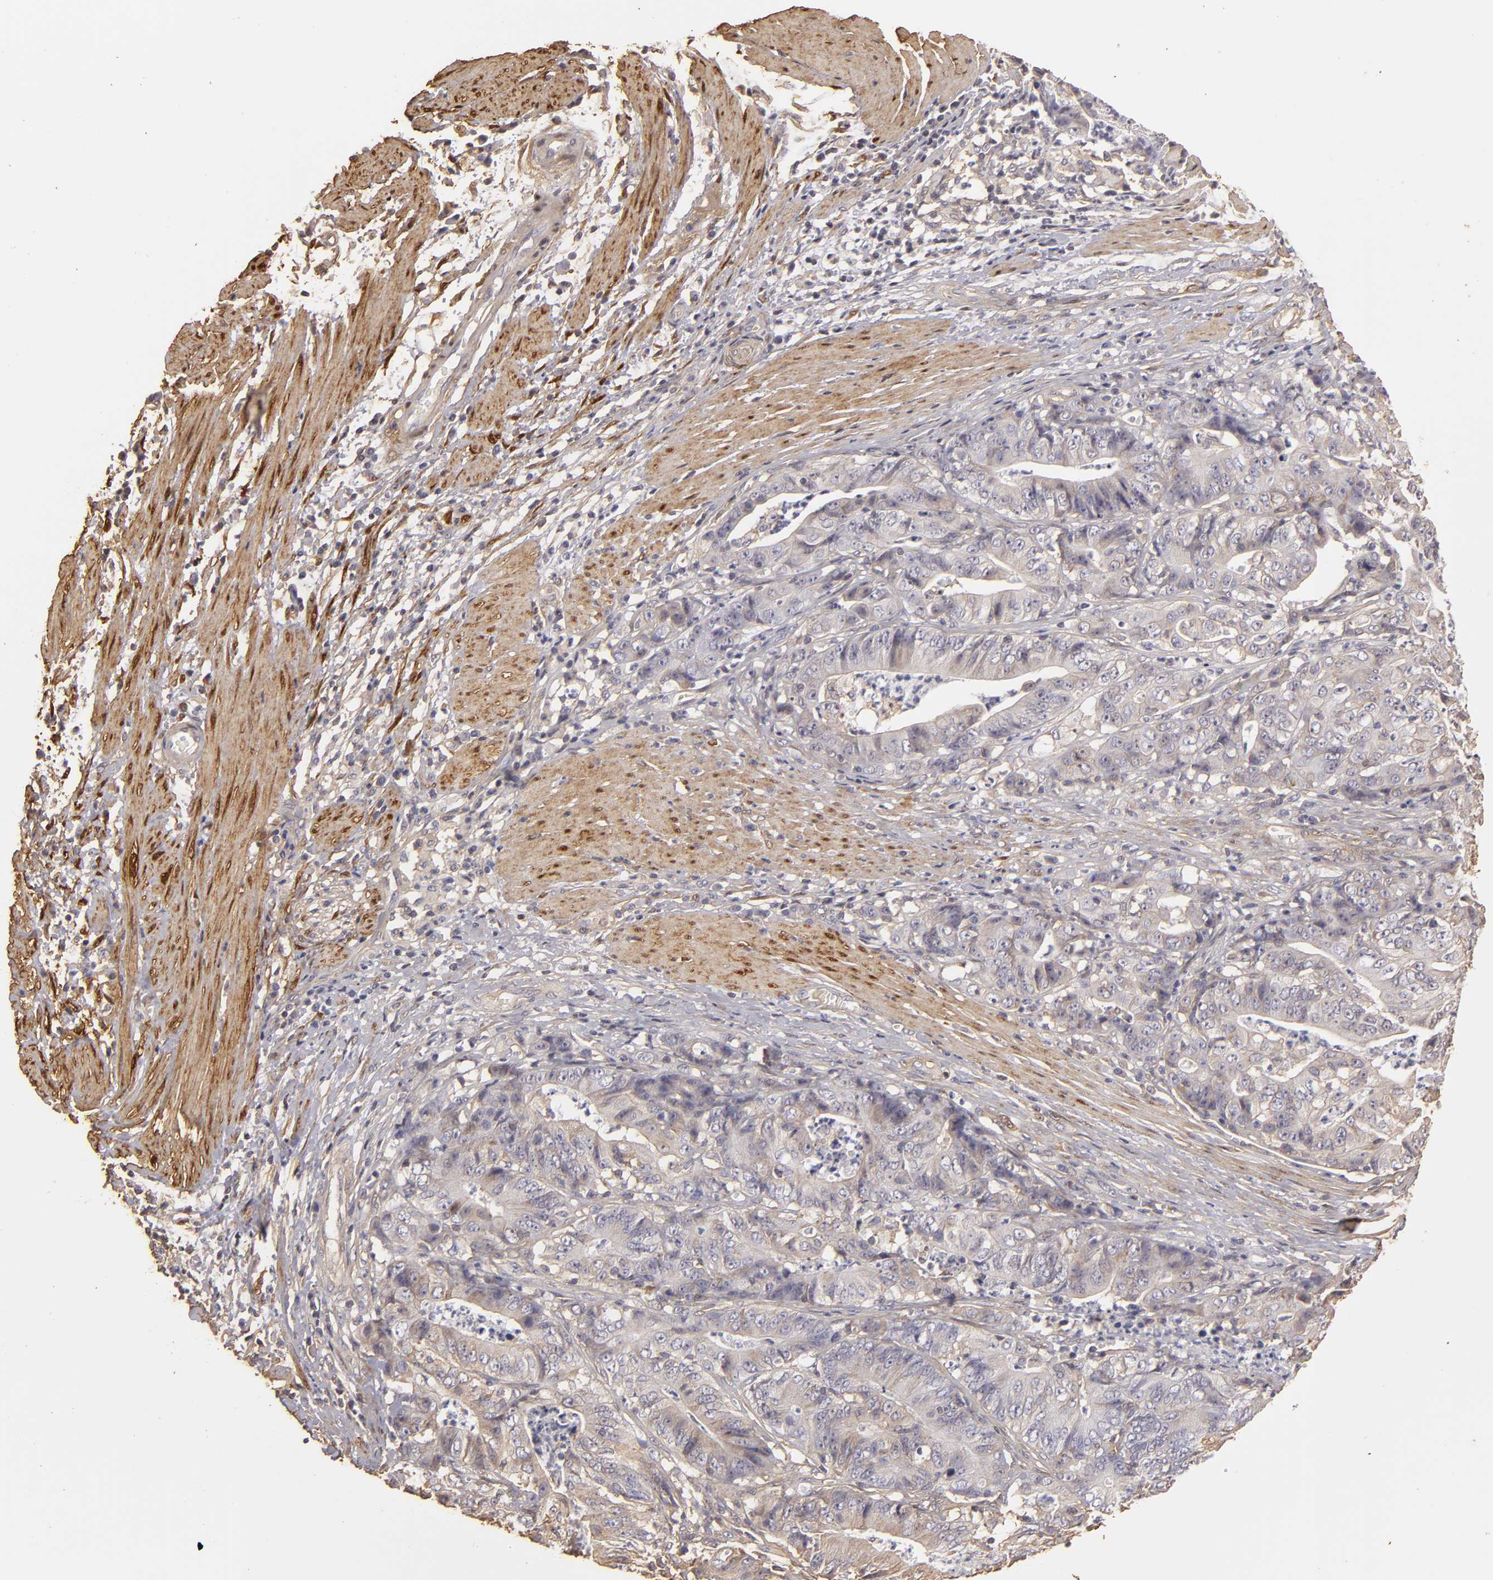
{"staining": {"intensity": "negative", "quantity": "none", "location": "none"}, "tissue": "stomach cancer", "cell_type": "Tumor cells", "image_type": "cancer", "snomed": [{"axis": "morphology", "description": "Adenocarcinoma, NOS"}, {"axis": "topography", "description": "Stomach, lower"}], "caption": "High magnification brightfield microscopy of stomach cancer (adenocarcinoma) stained with DAB (brown) and counterstained with hematoxylin (blue): tumor cells show no significant staining.", "gene": "HSPB6", "patient": {"sex": "female", "age": 86}}